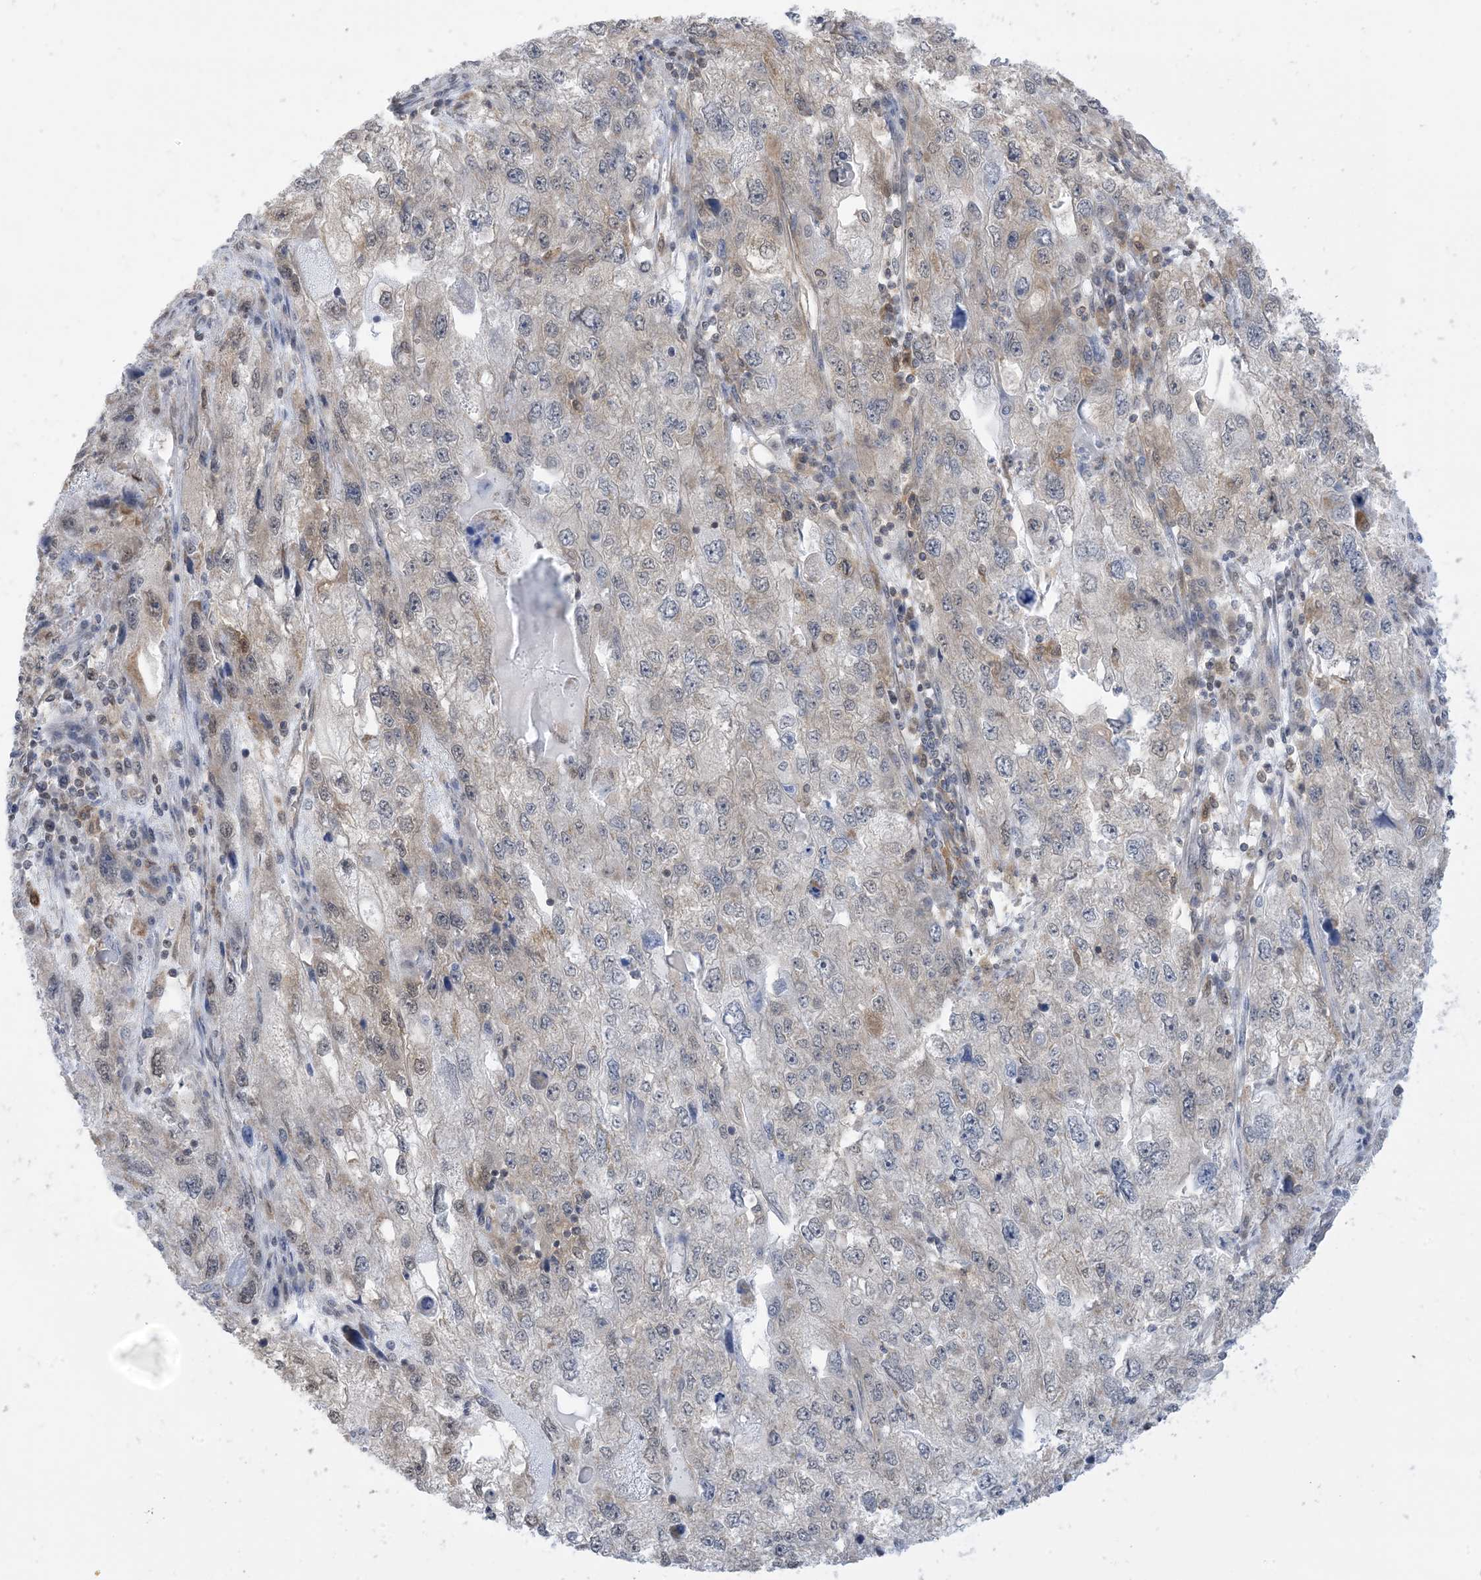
{"staining": {"intensity": "negative", "quantity": "none", "location": "none"}, "tissue": "endometrial cancer", "cell_type": "Tumor cells", "image_type": "cancer", "snomed": [{"axis": "morphology", "description": "Adenocarcinoma, NOS"}, {"axis": "topography", "description": "Endometrium"}], "caption": "There is no significant expression in tumor cells of adenocarcinoma (endometrial).", "gene": "CASP4", "patient": {"sex": "female", "age": 49}}